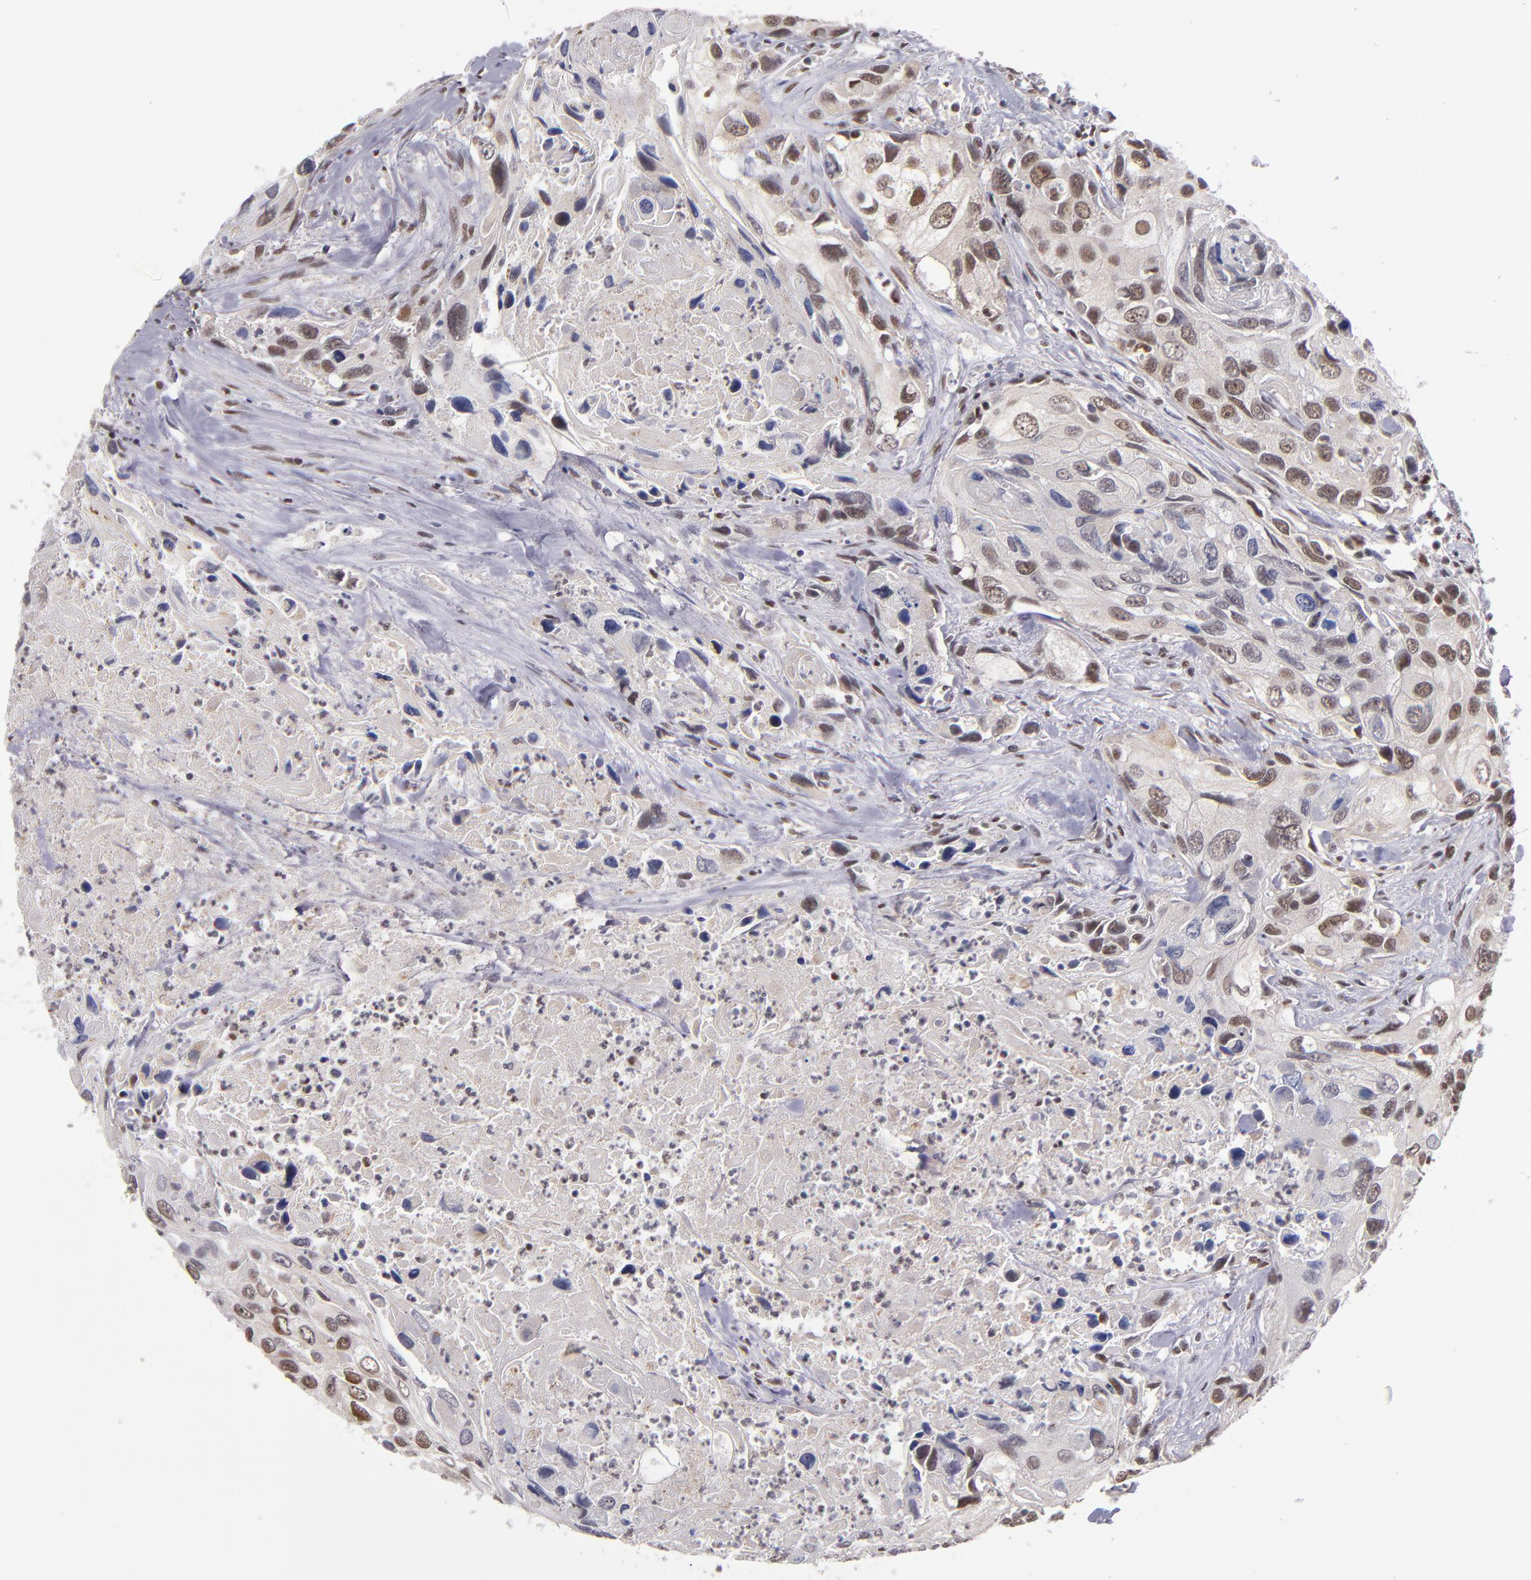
{"staining": {"intensity": "moderate", "quantity": "25%-75%", "location": "nuclear"}, "tissue": "urothelial cancer", "cell_type": "Tumor cells", "image_type": "cancer", "snomed": [{"axis": "morphology", "description": "Urothelial carcinoma, High grade"}, {"axis": "topography", "description": "Urinary bladder"}], "caption": "Urothelial cancer stained with immunohistochemistry (IHC) reveals moderate nuclear positivity in about 25%-75% of tumor cells. The protein is stained brown, and the nuclei are stained in blue (DAB (3,3'-diaminobenzidine) IHC with brightfield microscopy, high magnification).", "gene": "EP300", "patient": {"sex": "male", "age": 71}}